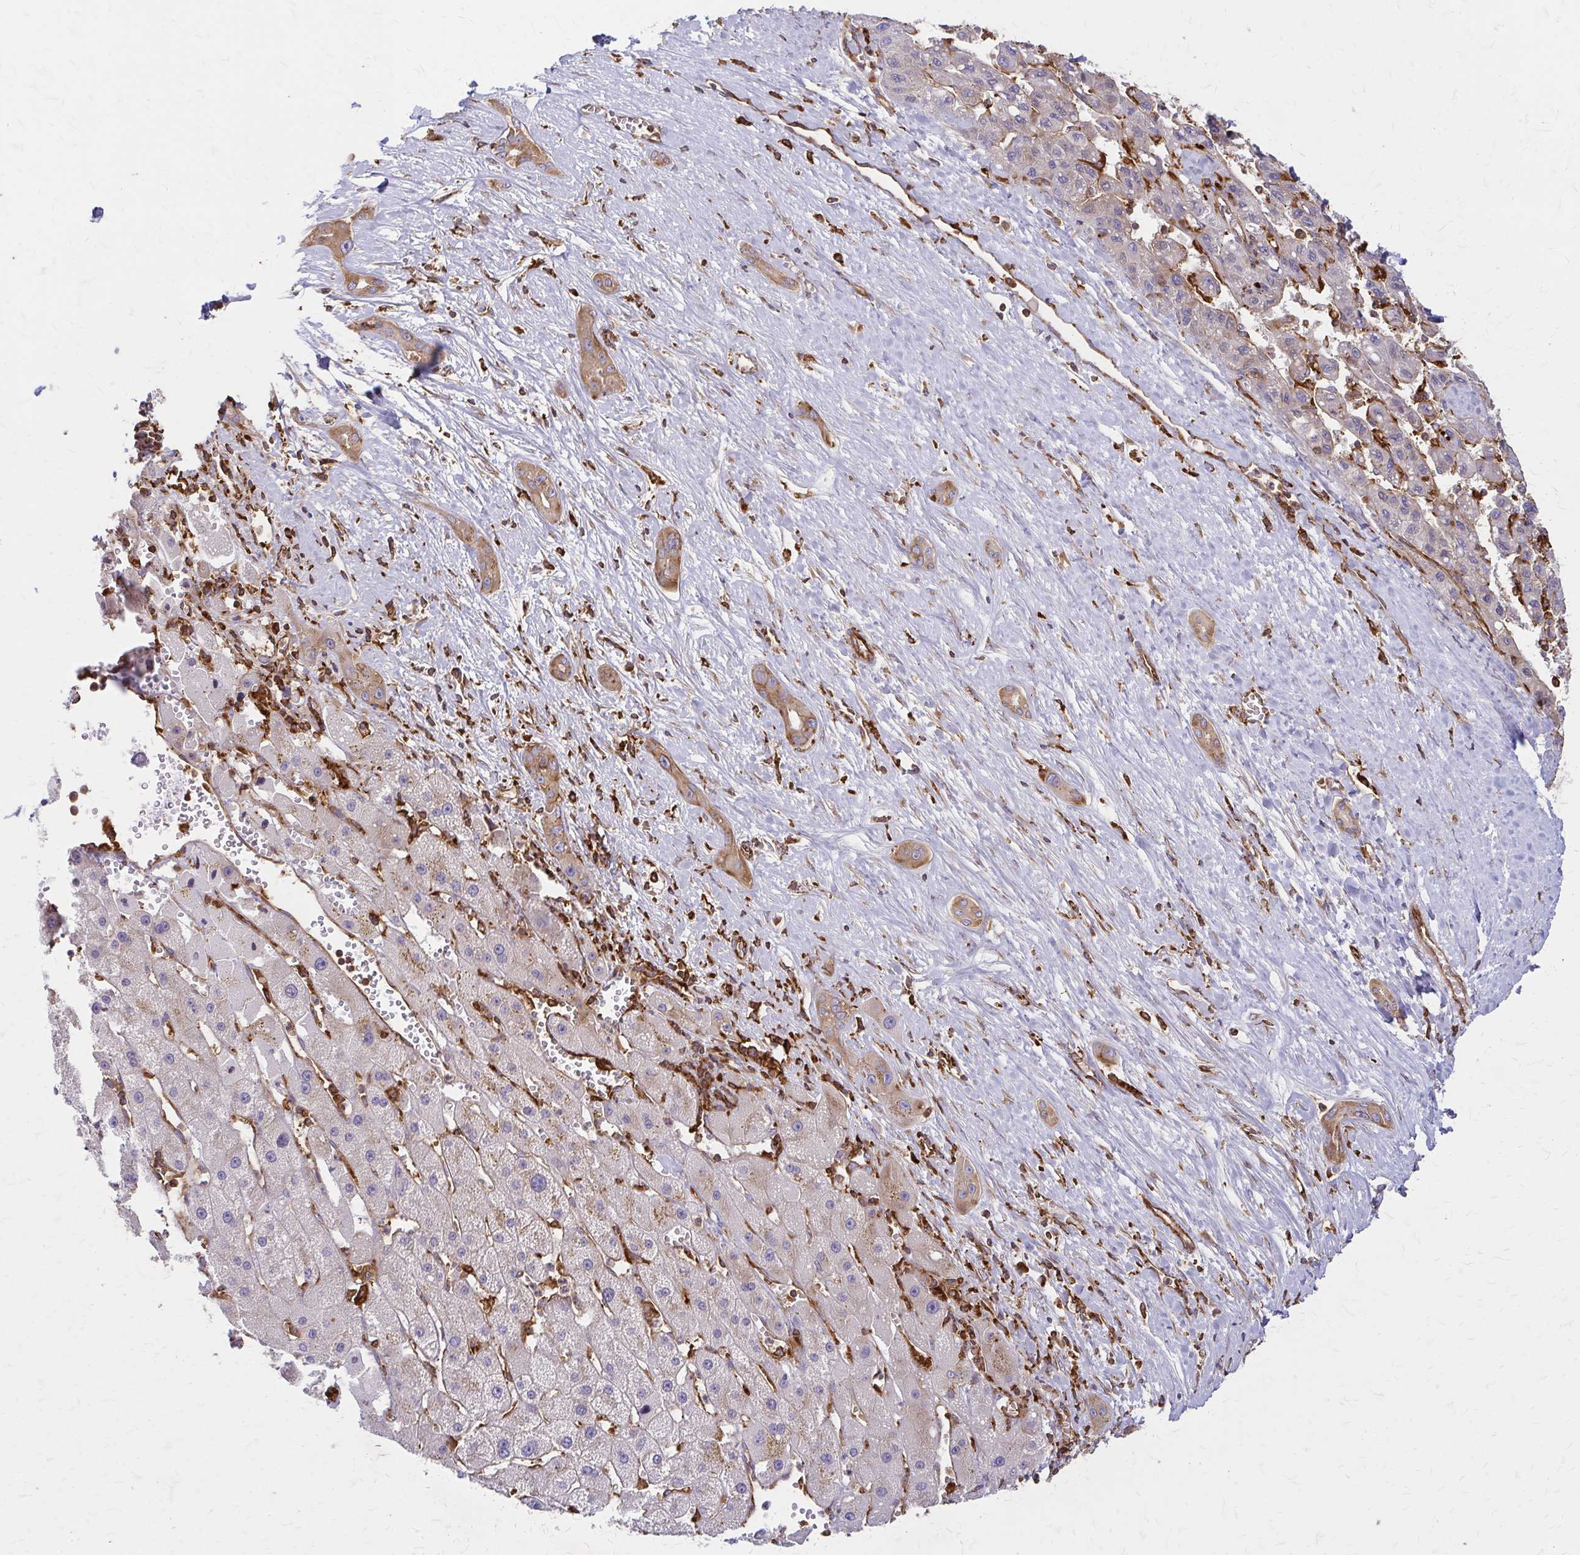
{"staining": {"intensity": "weak", "quantity": "<25%", "location": "cytoplasmic/membranous"}, "tissue": "liver cancer", "cell_type": "Tumor cells", "image_type": "cancer", "snomed": [{"axis": "morphology", "description": "Carcinoma, Hepatocellular, NOS"}, {"axis": "topography", "description": "Liver"}], "caption": "High magnification brightfield microscopy of hepatocellular carcinoma (liver) stained with DAB (brown) and counterstained with hematoxylin (blue): tumor cells show no significant positivity.", "gene": "WASF2", "patient": {"sex": "female", "age": 82}}